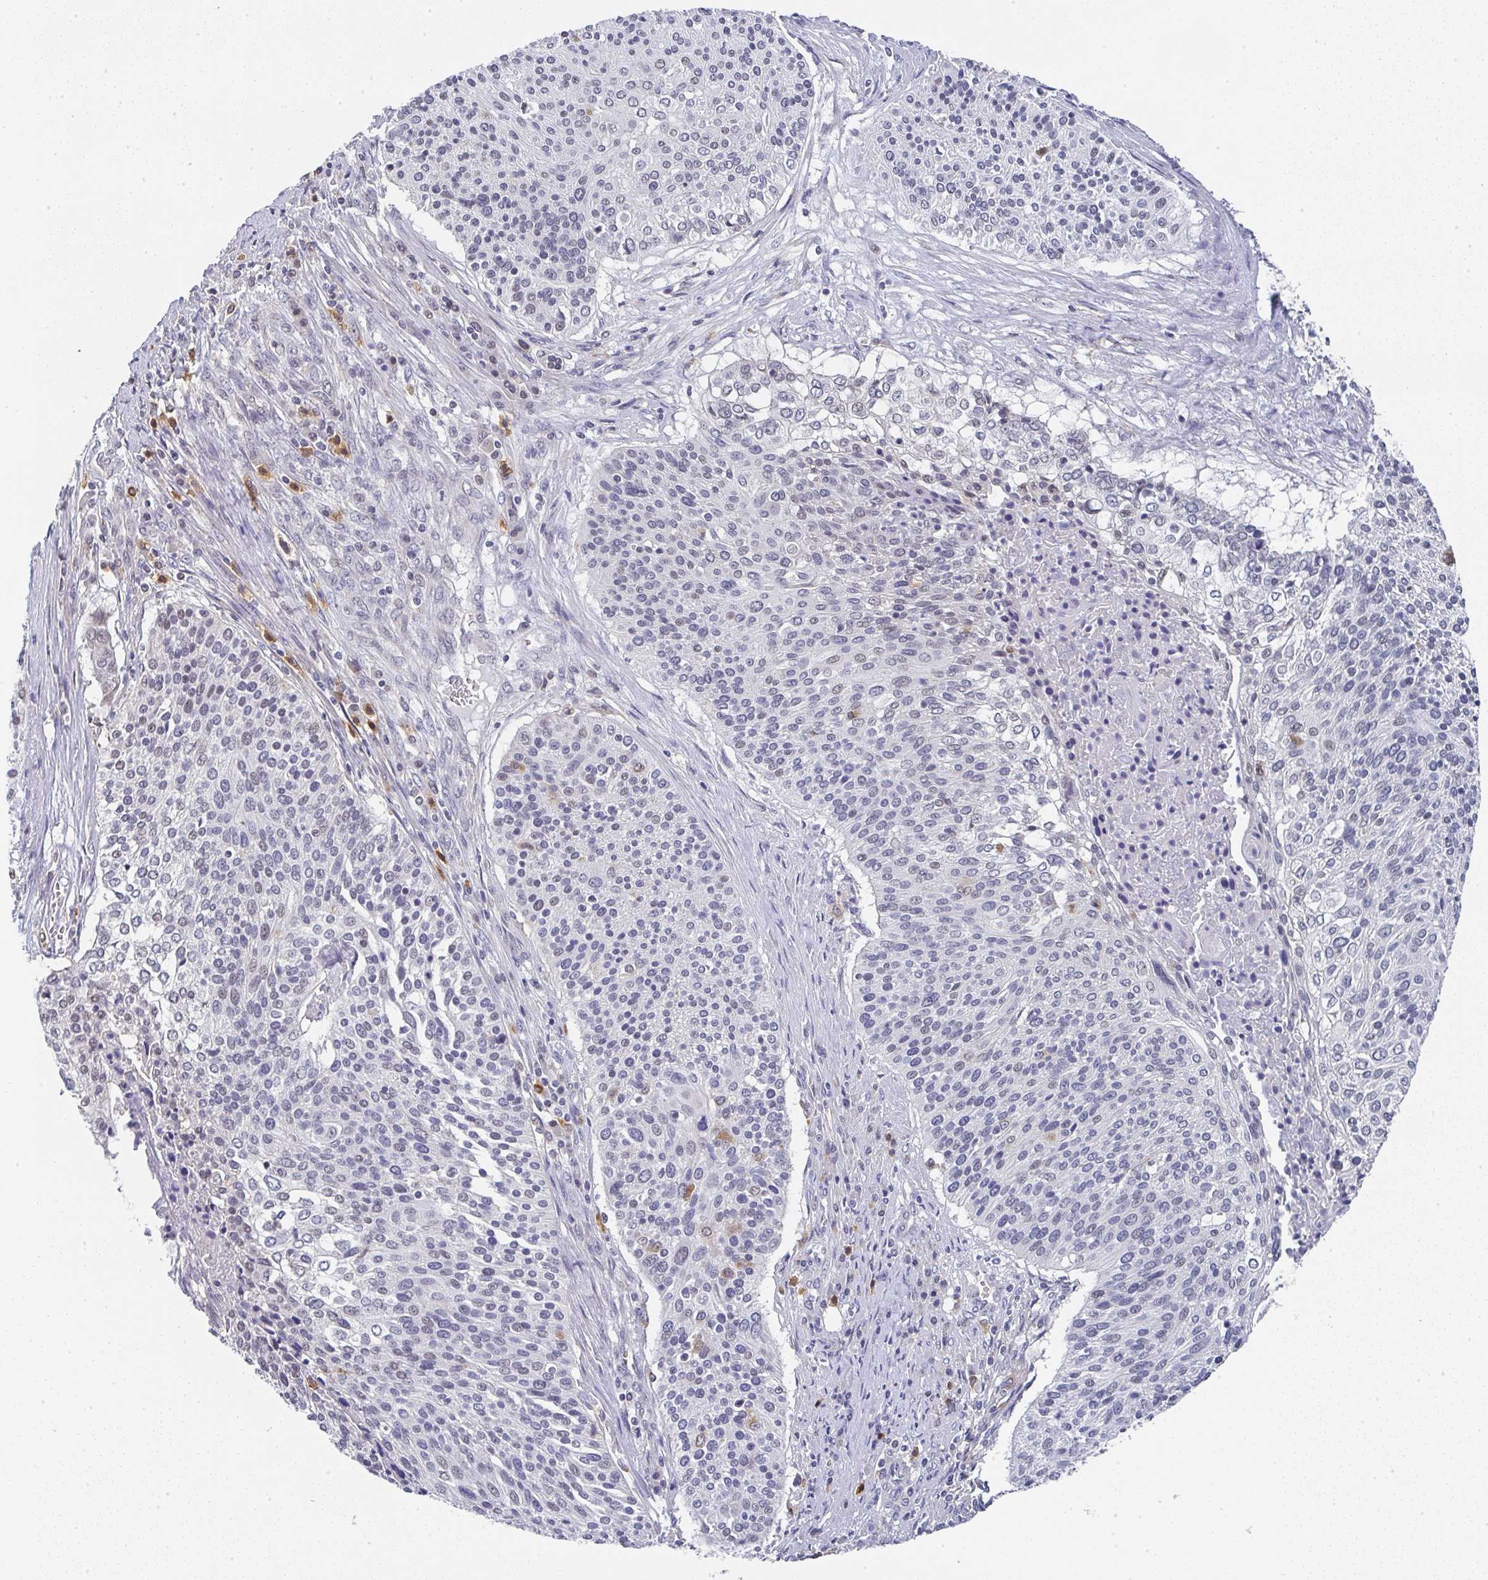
{"staining": {"intensity": "weak", "quantity": "<25%", "location": "nuclear"}, "tissue": "cervical cancer", "cell_type": "Tumor cells", "image_type": "cancer", "snomed": [{"axis": "morphology", "description": "Squamous cell carcinoma, NOS"}, {"axis": "topography", "description": "Cervix"}], "caption": "The immunohistochemistry photomicrograph has no significant expression in tumor cells of cervical cancer (squamous cell carcinoma) tissue.", "gene": "NCF1", "patient": {"sex": "female", "age": 31}}